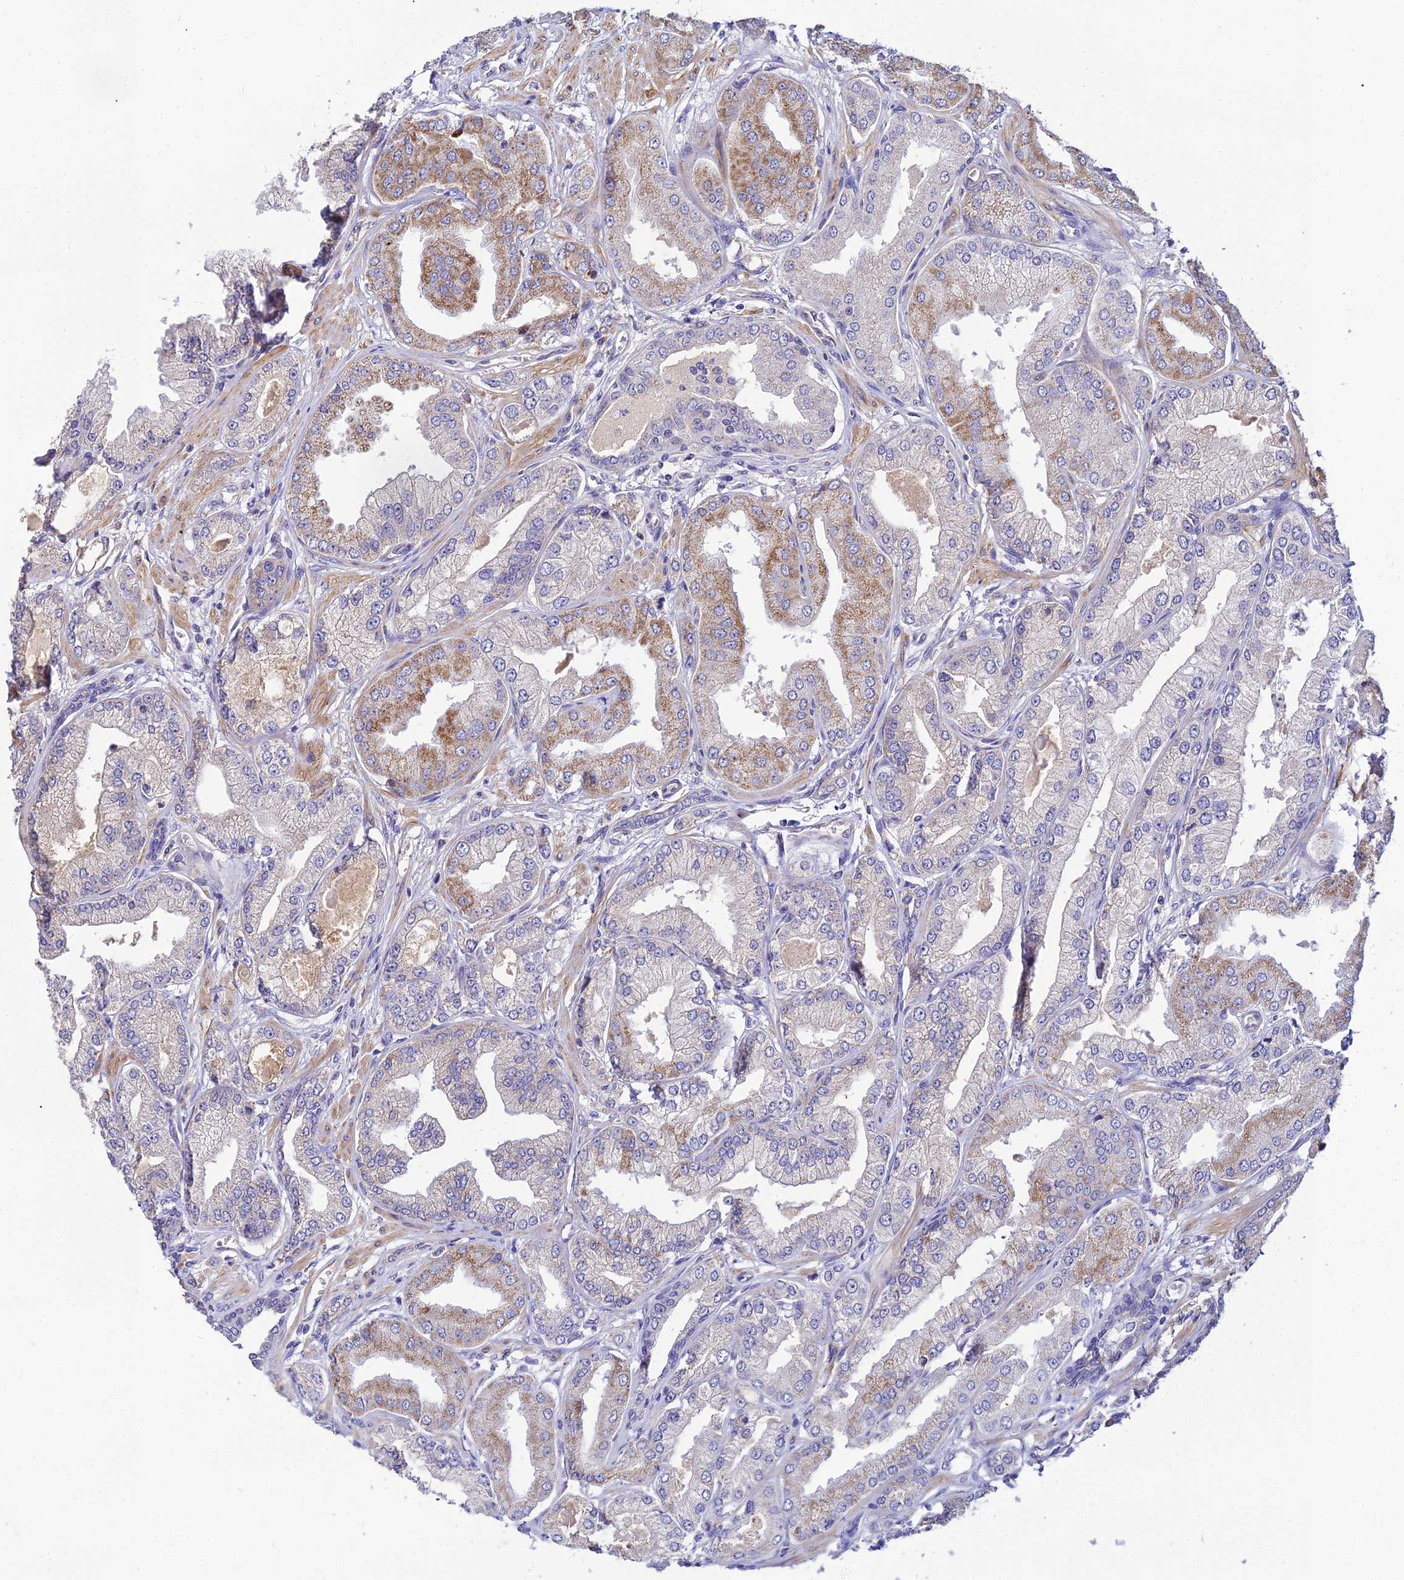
{"staining": {"intensity": "moderate", "quantity": "<25%", "location": "cytoplasmic/membranous"}, "tissue": "prostate cancer", "cell_type": "Tumor cells", "image_type": "cancer", "snomed": [{"axis": "morphology", "description": "Adenocarcinoma, Low grade"}, {"axis": "topography", "description": "Prostate"}], "caption": "Immunohistochemical staining of low-grade adenocarcinoma (prostate) displays low levels of moderate cytoplasmic/membranous protein positivity in about <25% of tumor cells. Ihc stains the protein of interest in brown and the nuclei are stained blue.", "gene": "ACOT2", "patient": {"sex": "male", "age": 55}}